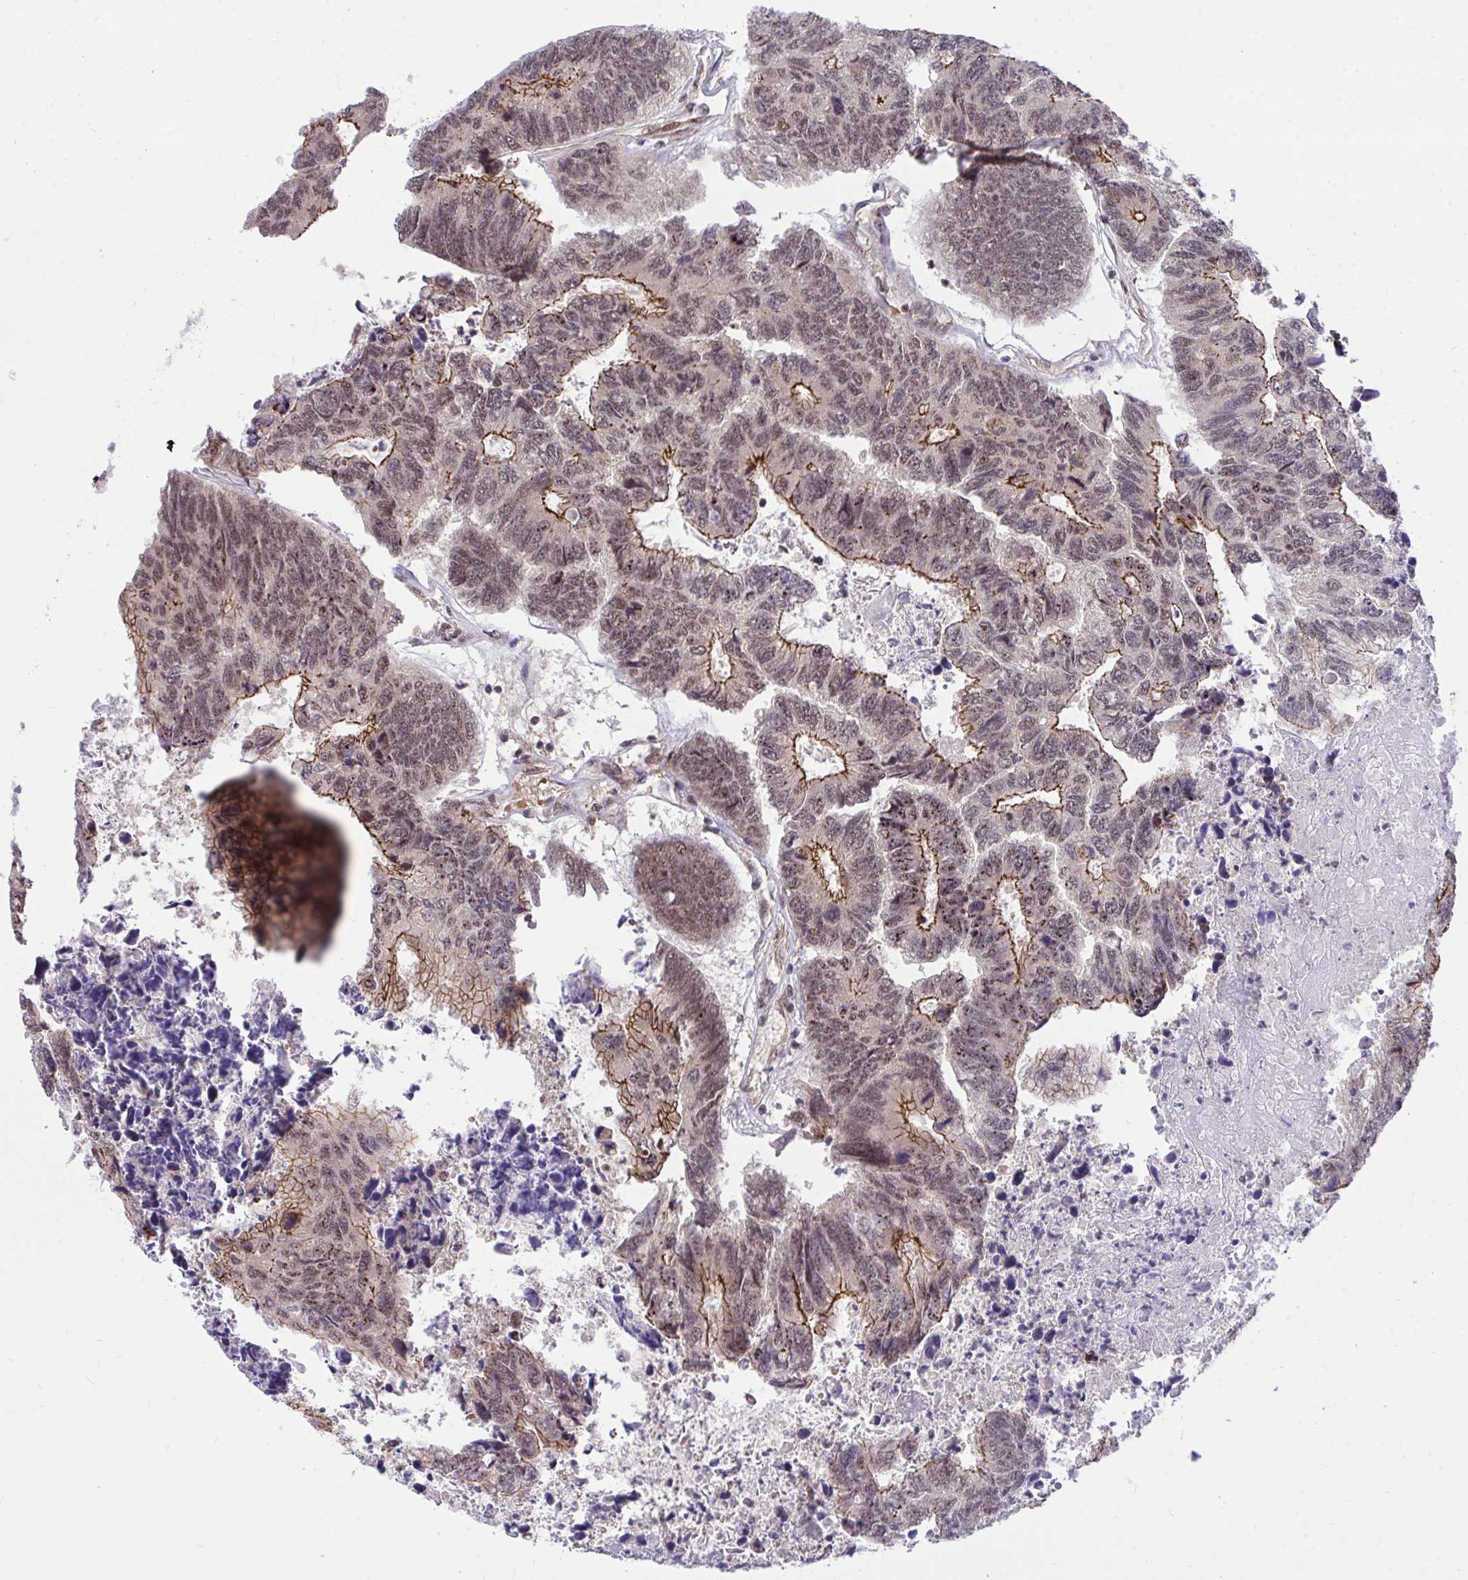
{"staining": {"intensity": "moderate", "quantity": ">75%", "location": "cytoplasmic/membranous,nuclear"}, "tissue": "colorectal cancer", "cell_type": "Tumor cells", "image_type": "cancer", "snomed": [{"axis": "morphology", "description": "Adenocarcinoma, NOS"}, {"axis": "topography", "description": "Colon"}], "caption": "Immunohistochemistry (IHC) staining of colorectal cancer, which reveals medium levels of moderate cytoplasmic/membranous and nuclear expression in about >75% of tumor cells indicating moderate cytoplasmic/membranous and nuclear protein staining. The staining was performed using DAB (brown) for protein detection and nuclei were counterstained in hematoxylin (blue).", "gene": "PPP1CA", "patient": {"sex": "female", "age": 67}}